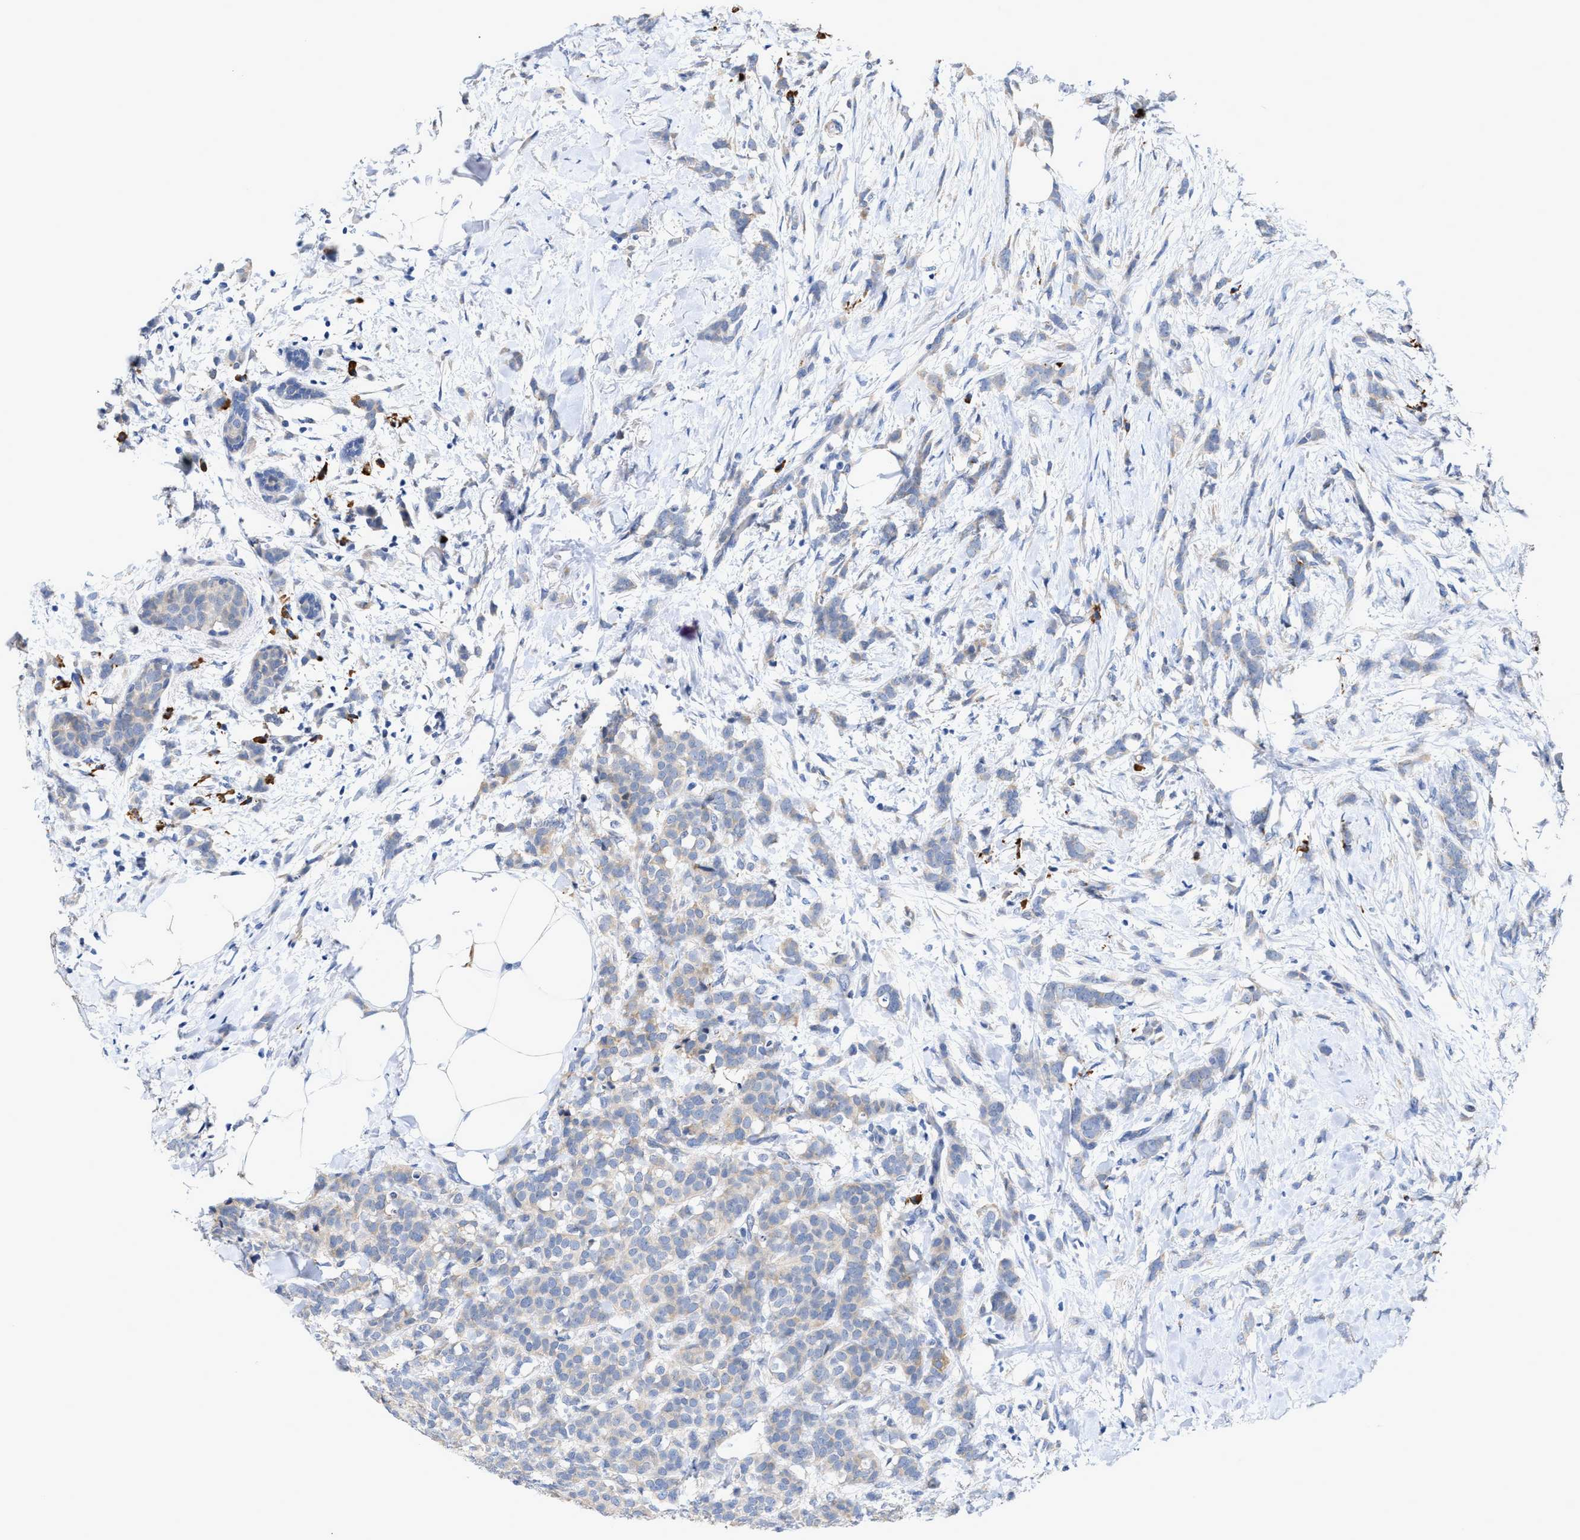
{"staining": {"intensity": "weak", "quantity": "<25%", "location": "cytoplasmic/membranous"}, "tissue": "breast cancer", "cell_type": "Tumor cells", "image_type": "cancer", "snomed": [{"axis": "morphology", "description": "Lobular carcinoma, in situ"}, {"axis": "morphology", "description": "Lobular carcinoma"}, {"axis": "topography", "description": "Breast"}], "caption": "DAB (3,3'-diaminobenzidine) immunohistochemical staining of breast cancer (lobular carcinoma) demonstrates no significant expression in tumor cells. (Stains: DAB IHC with hematoxylin counter stain, Microscopy: brightfield microscopy at high magnification).", "gene": "RYR2", "patient": {"sex": "female", "age": 41}}